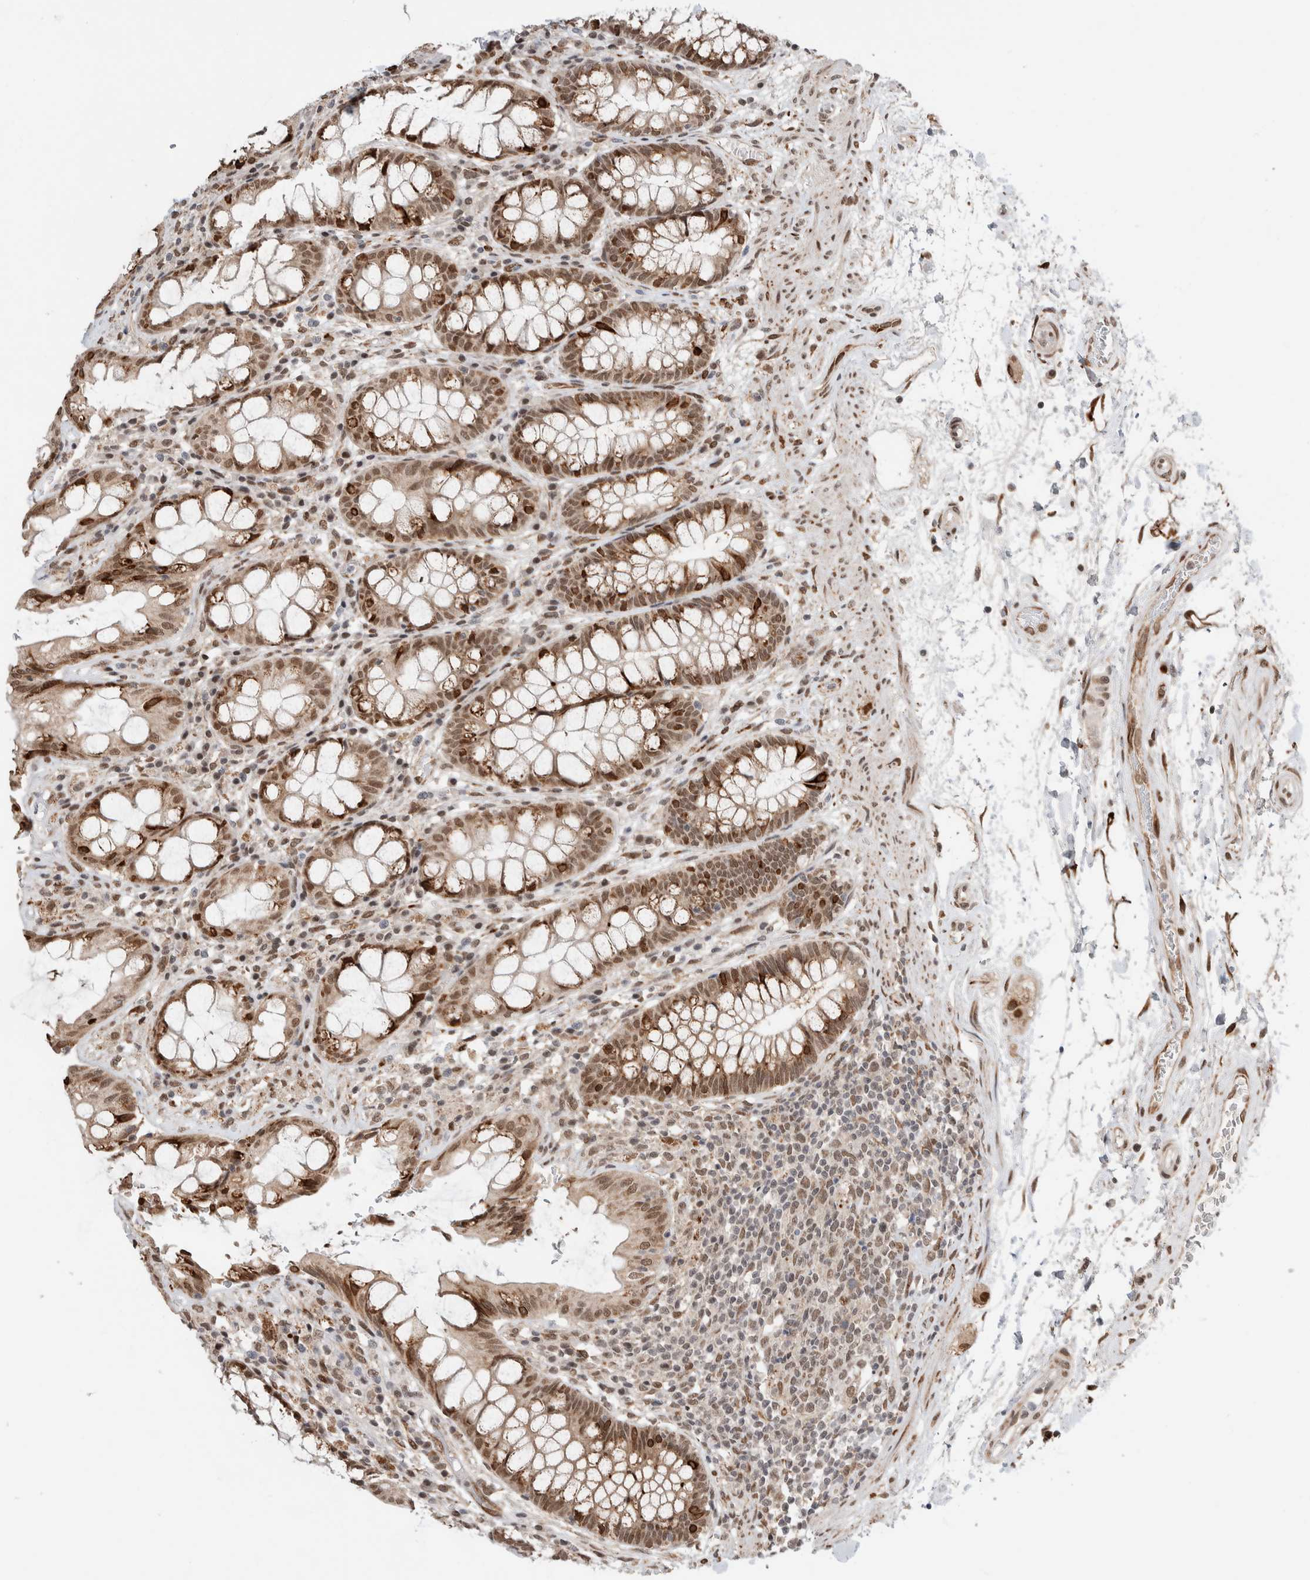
{"staining": {"intensity": "strong", "quantity": ">75%", "location": "cytoplasmic/membranous,nuclear"}, "tissue": "rectum", "cell_type": "Glandular cells", "image_type": "normal", "snomed": [{"axis": "morphology", "description": "Normal tissue, NOS"}, {"axis": "topography", "description": "Rectum"}], "caption": "Protein expression analysis of unremarkable rectum exhibits strong cytoplasmic/membranous,nuclear expression in about >75% of glandular cells.", "gene": "TNRC18", "patient": {"sex": "male", "age": 64}}